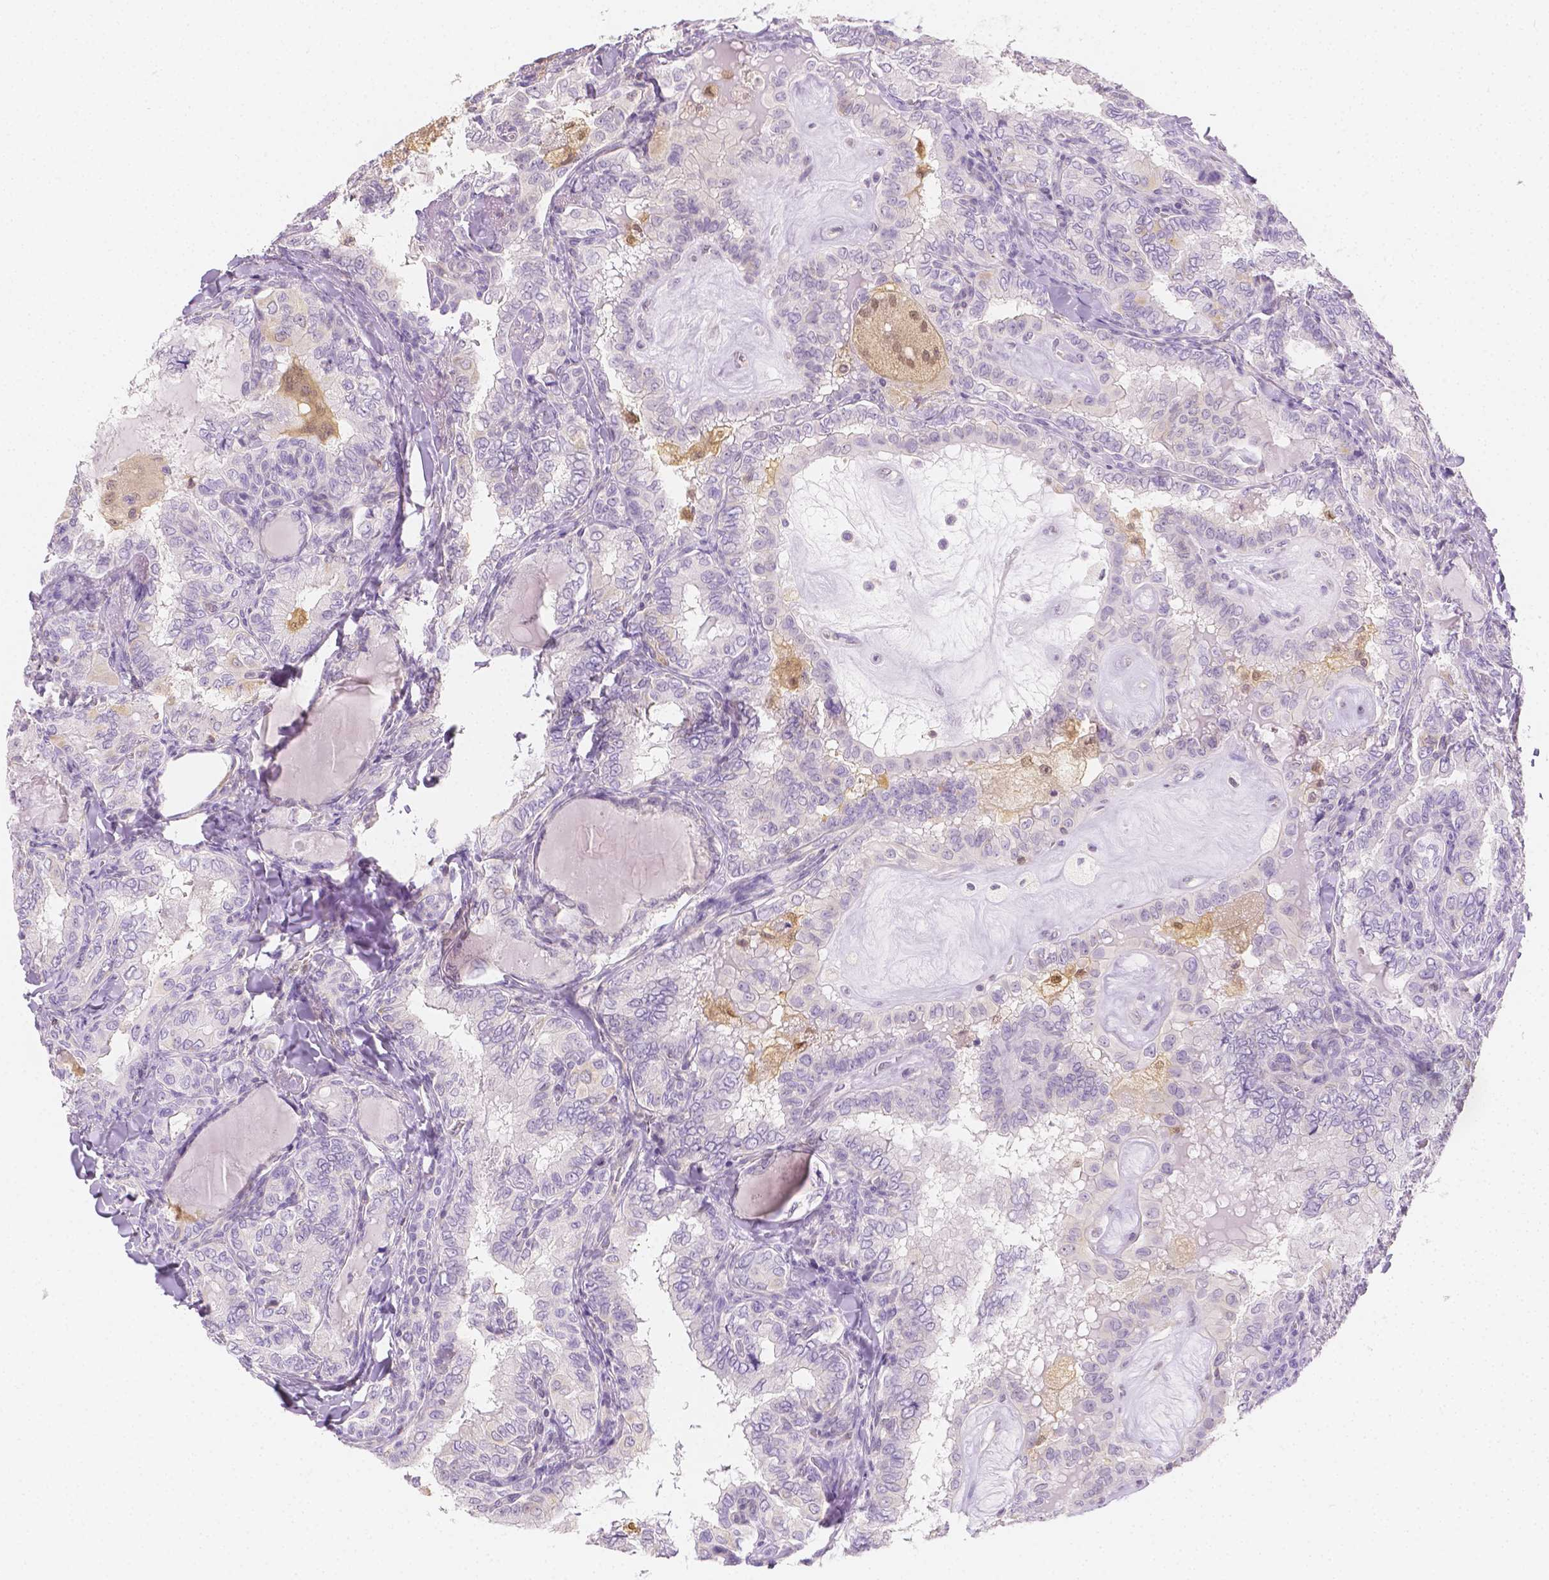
{"staining": {"intensity": "negative", "quantity": "none", "location": "none"}, "tissue": "thyroid cancer", "cell_type": "Tumor cells", "image_type": "cancer", "snomed": [{"axis": "morphology", "description": "Papillary adenocarcinoma, NOS"}, {"axis": "topography", "description": "Thyroid gland"}], "caption": "This photomicrograph is of thyroid cancer (papillary adenocarcinoma) stained with IHC to label a protein in brown with the nuclei are counter-stained blue. There is no positivity in tumor cells.", "gene": "SGTB", "patient": {"sex": "female", "age": 75}}